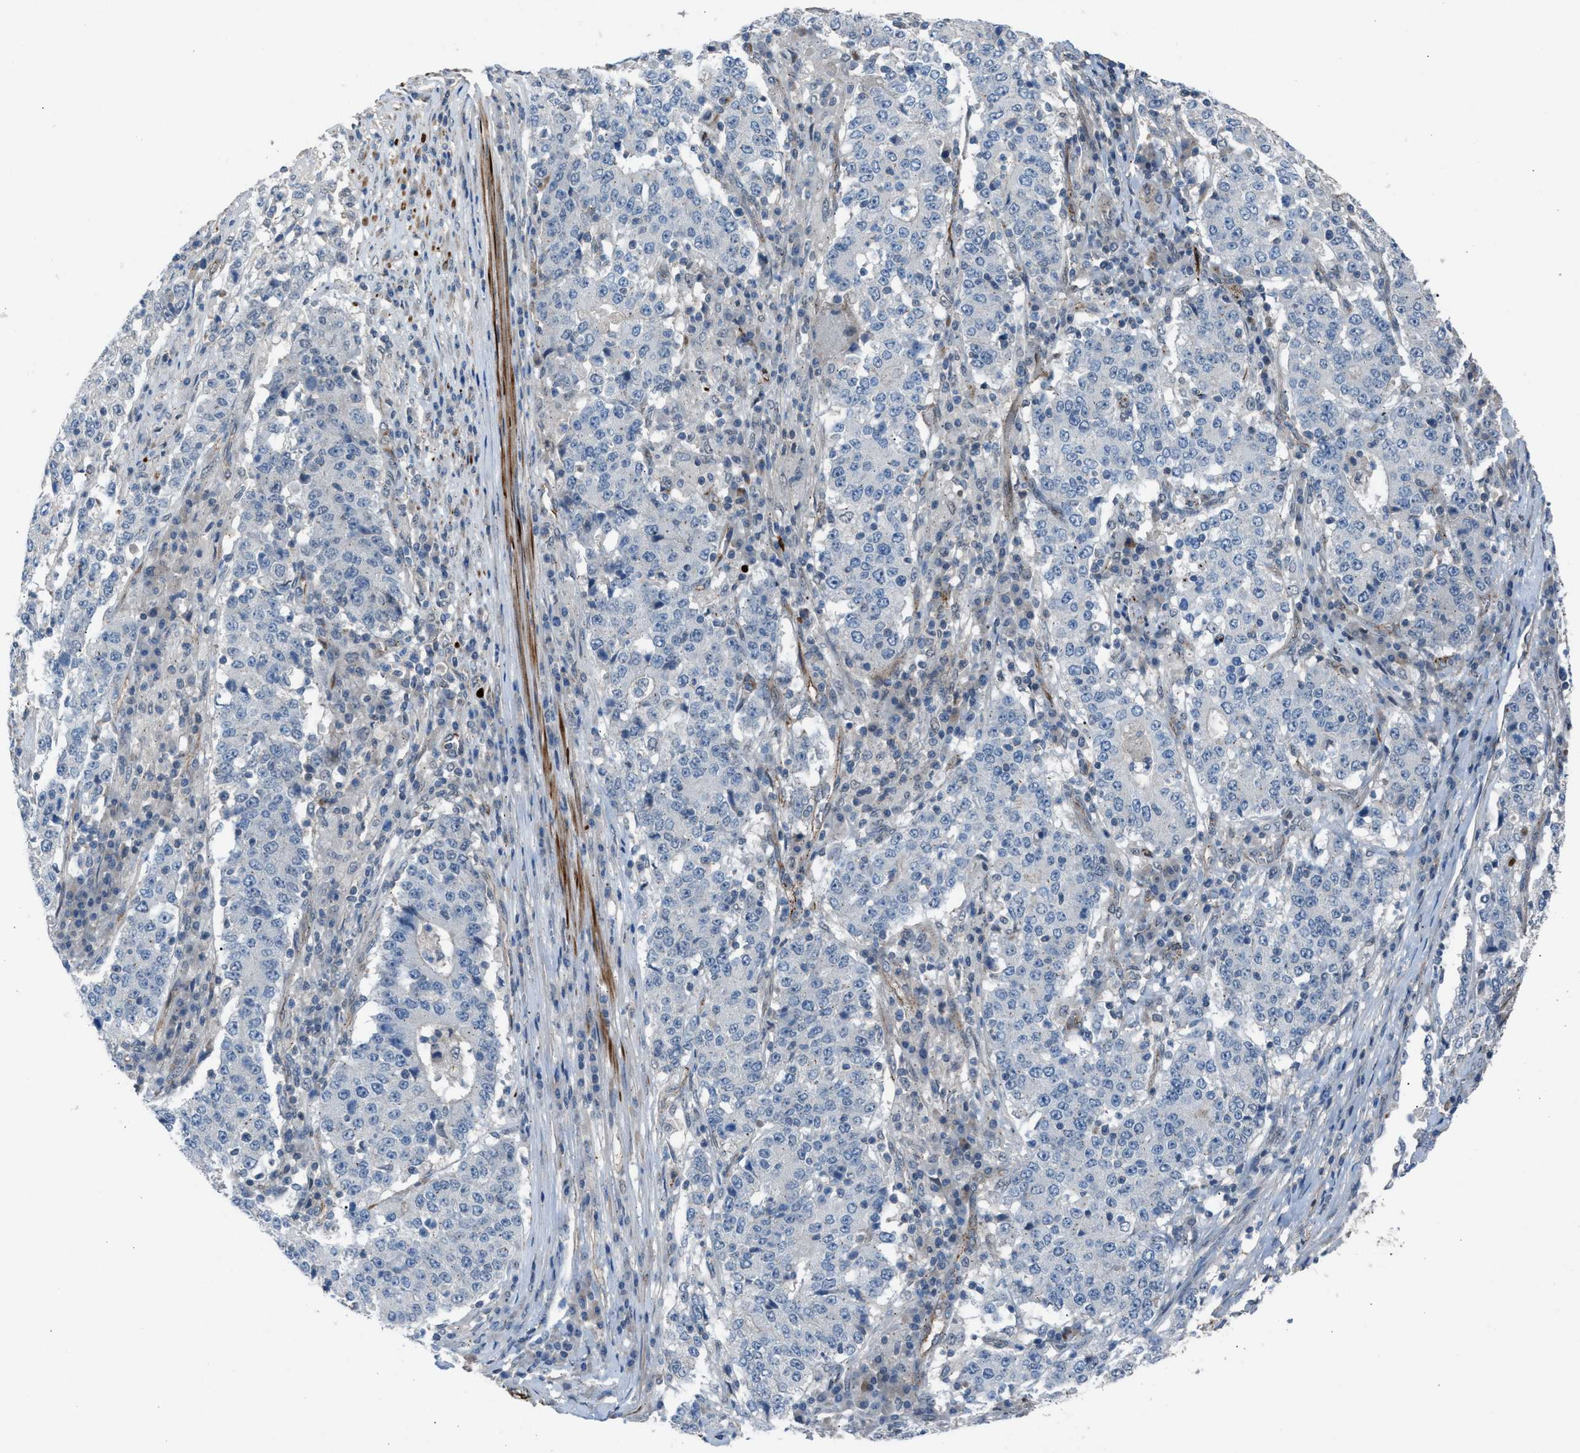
{"staining": {"intensity": "weak", "quantity": "25%-75%", "location": "cytoplasmic/membranous"}, "tissue": "stomach cancer", "cell_type": "Tumor cells", "image_type": "cancer", "snomed": [{"axis": "morphology", "description": "Adenocarcinoma, NOS"}, {"axis": "topography", "description": "Stomach"}], "caption": "Immunohistochemistry (IHC) micrograph of neoplastic tissue: stomach cancer (adenocarcinoma) stained using immunohistochemistry (IHC) exhibits low levels of weak protein expression localized specifically in the cytoplasmic/membranous of tumor cells, appearing as a cytoplasmic/membranous brown color.", "gene": "CRTC1", "patient": {"sex": "male", "age": 59}}